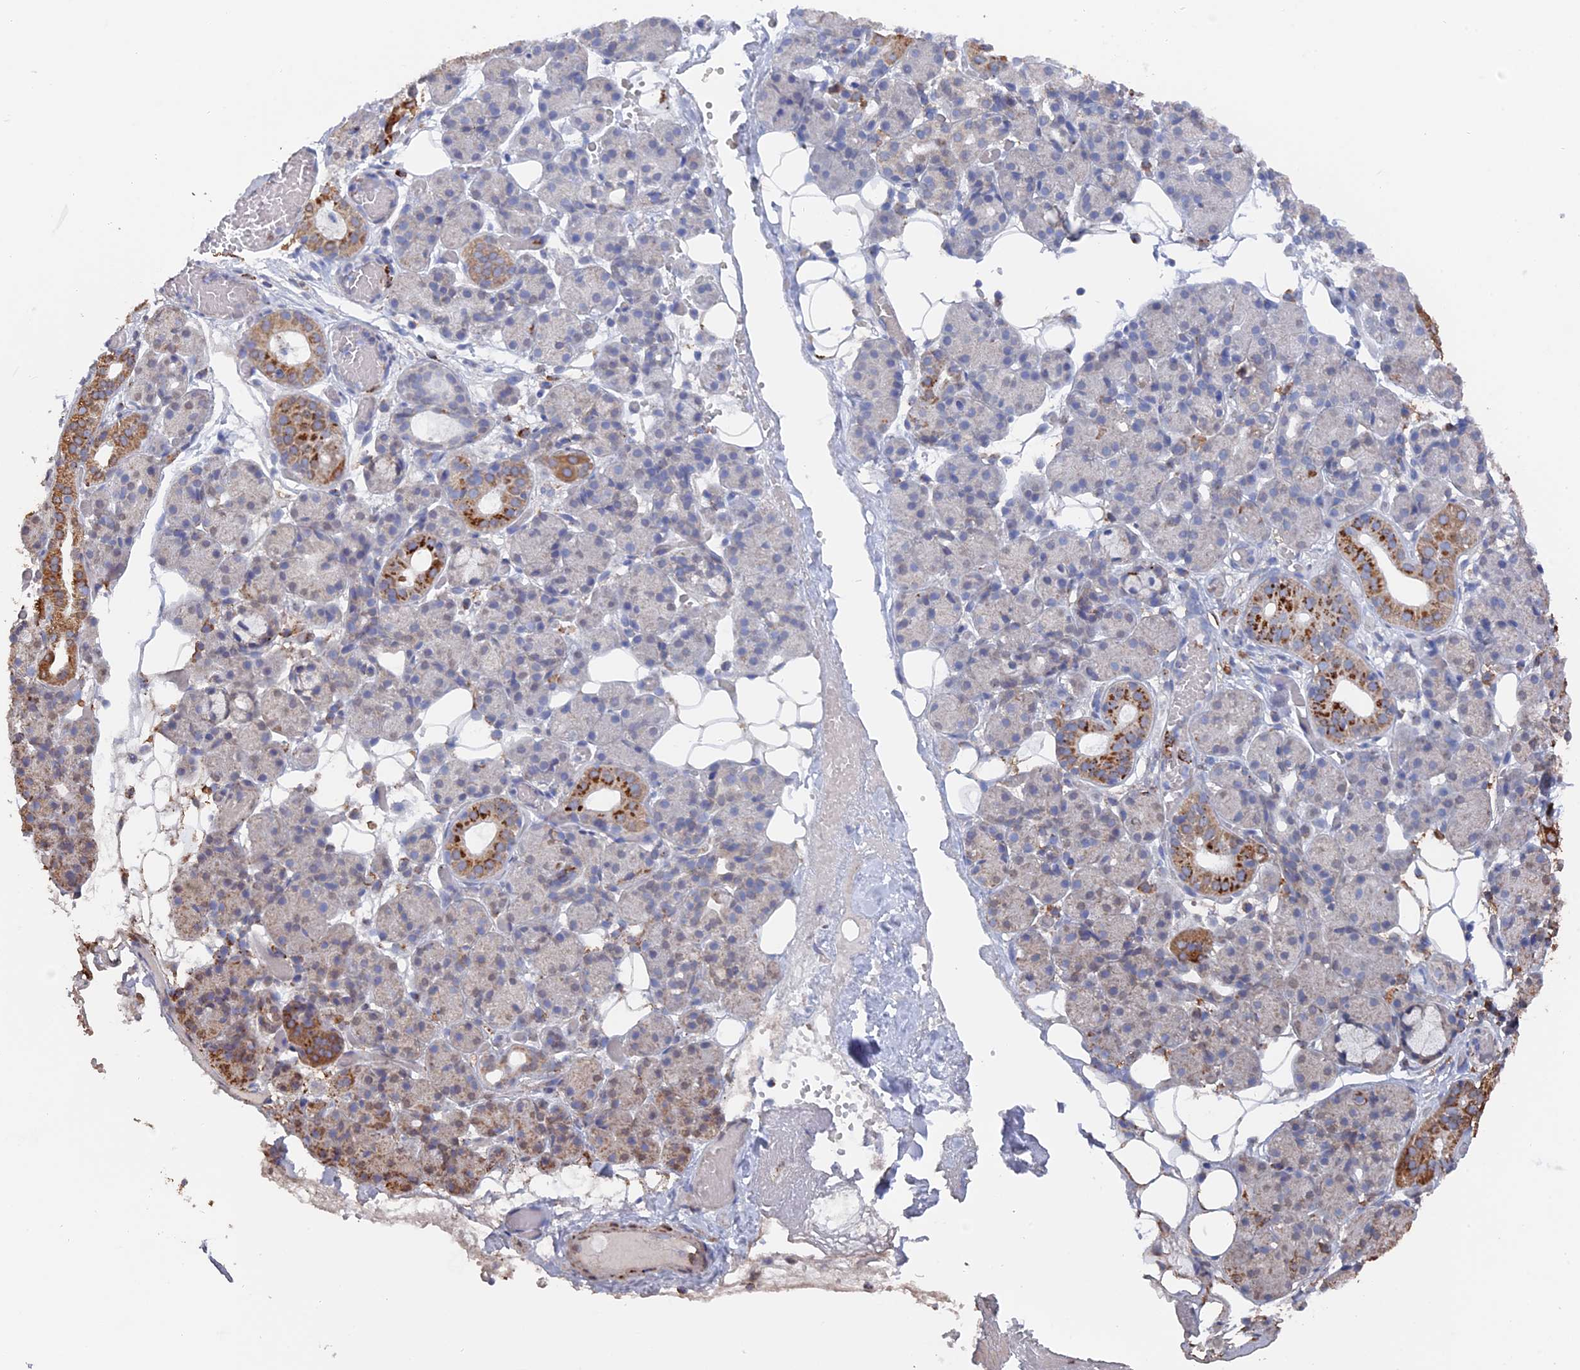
{"staining": {"intensity": "strong", "quantity": "<25%", "location": "cytoplasmic/membranous"}, "tissue": "salivary gland", "cell_type": "Glandular cells", "image_type": "normal", "snomed": [{"axis": "morphology", "description": "Normal tissue, NOS"}, {"axis": "topography", "description": "Salivary gland"}], "caption": "A high-resolution micrograph shows immunohistochemistry (IHC) staining of normal salivary gland, which displays strong cytoplasmic/membranous staining in about <25% of glandular cells.", "gene": "SMG9", "patient": {"sex": "male", "age": 63}}